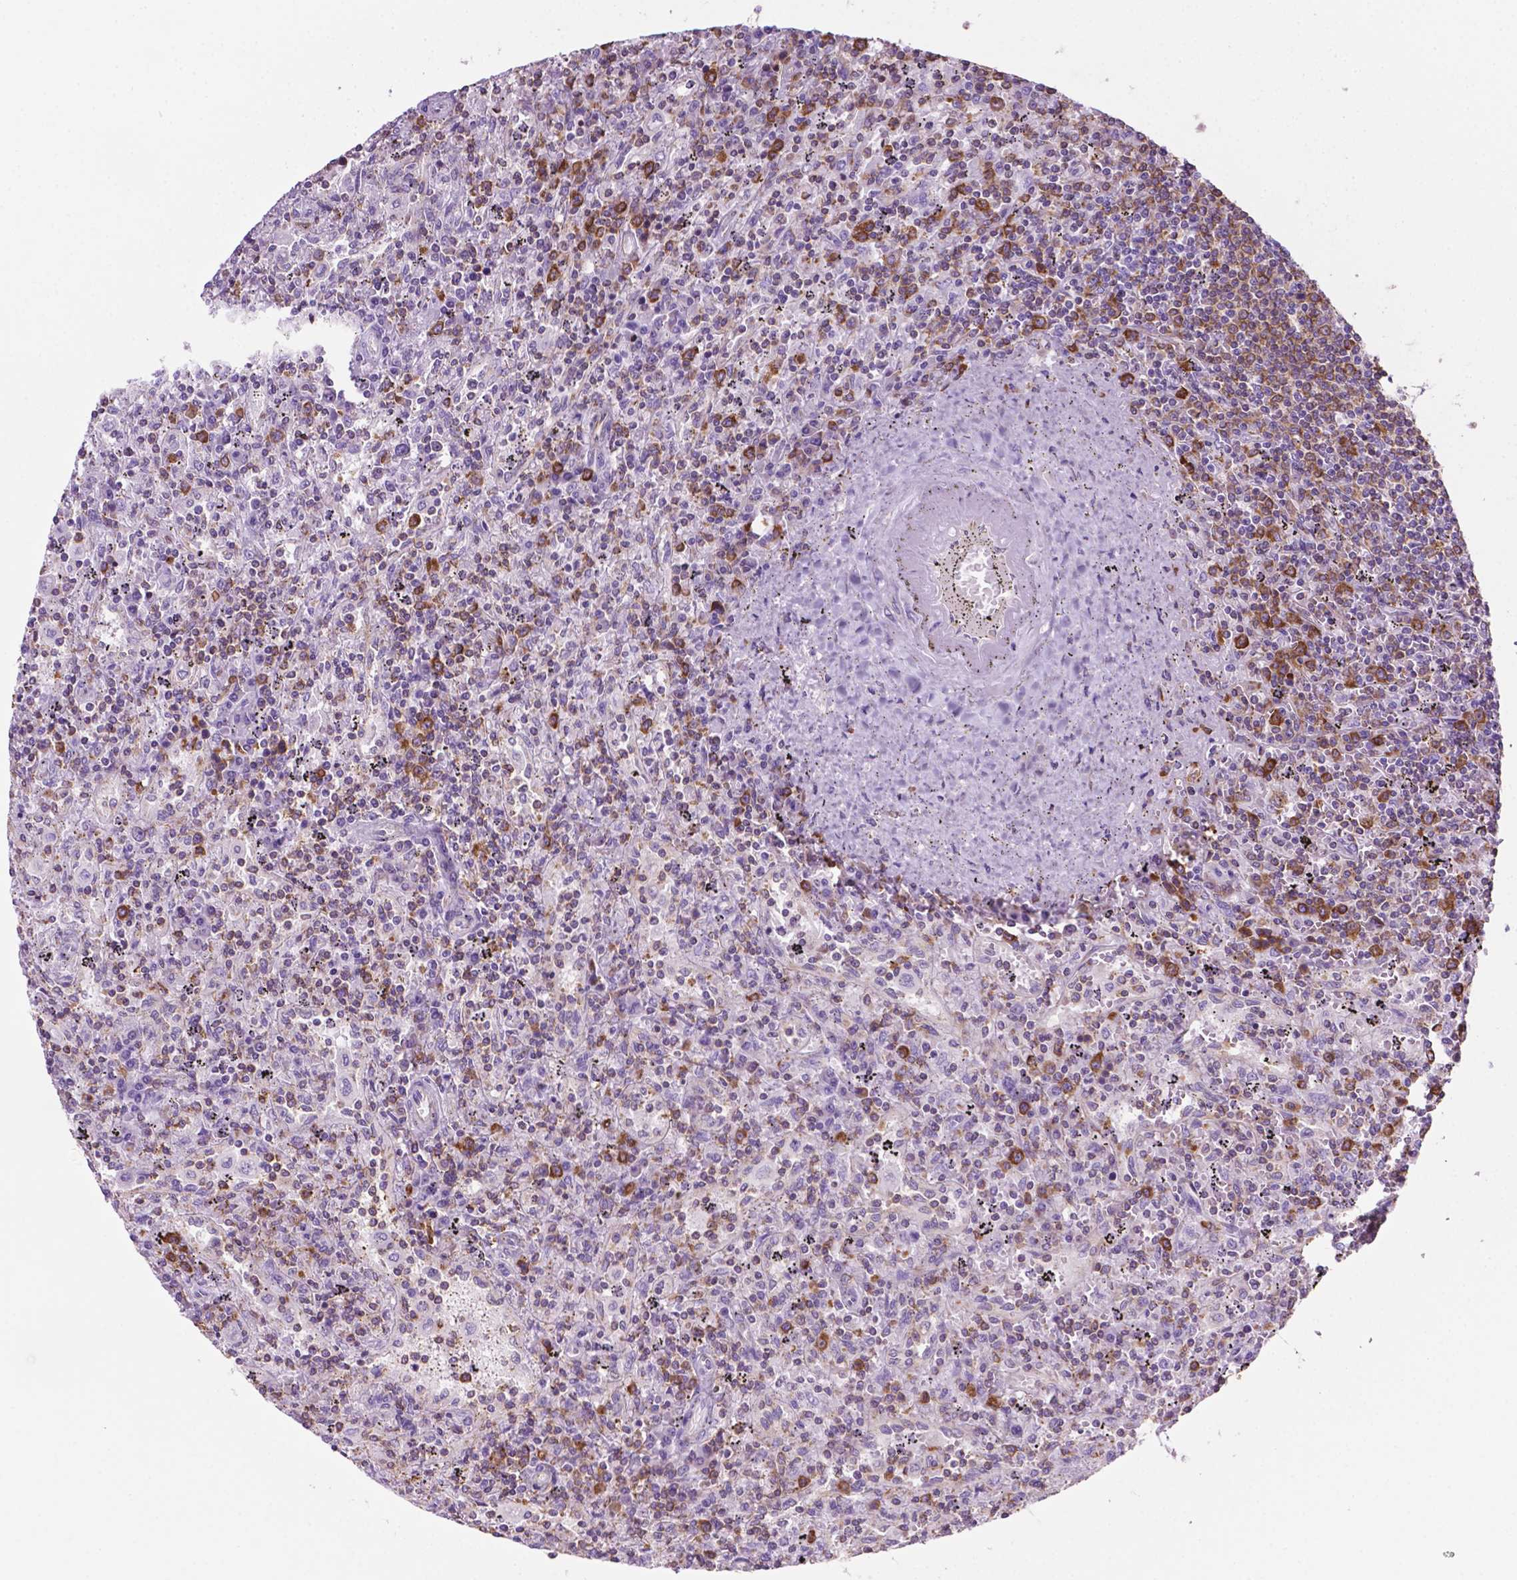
{"staining": {"intensity": "strong", "quantity": "<25%", "location": "cytoplasmic/membranous"}, "tissue": "lymphoma", "cell_type": "Tumor cells", "image_type": "cancer", "snomed": [{"axis": "morphology", "description": "Malignant lymphoma, non-Hodgkin's type, Low grade"}, {"axis": "topography", "description": "Spleen"}], "caption": "A histopathology image of malignant lymphoma, non-Hodgkin's type (low-grade) stained for a protein demonstrates strong cytoplasmic/membranous brown staining in tumor cells.", "gene": "RPL29", "patient": {"sex": "male", "age": 62}}